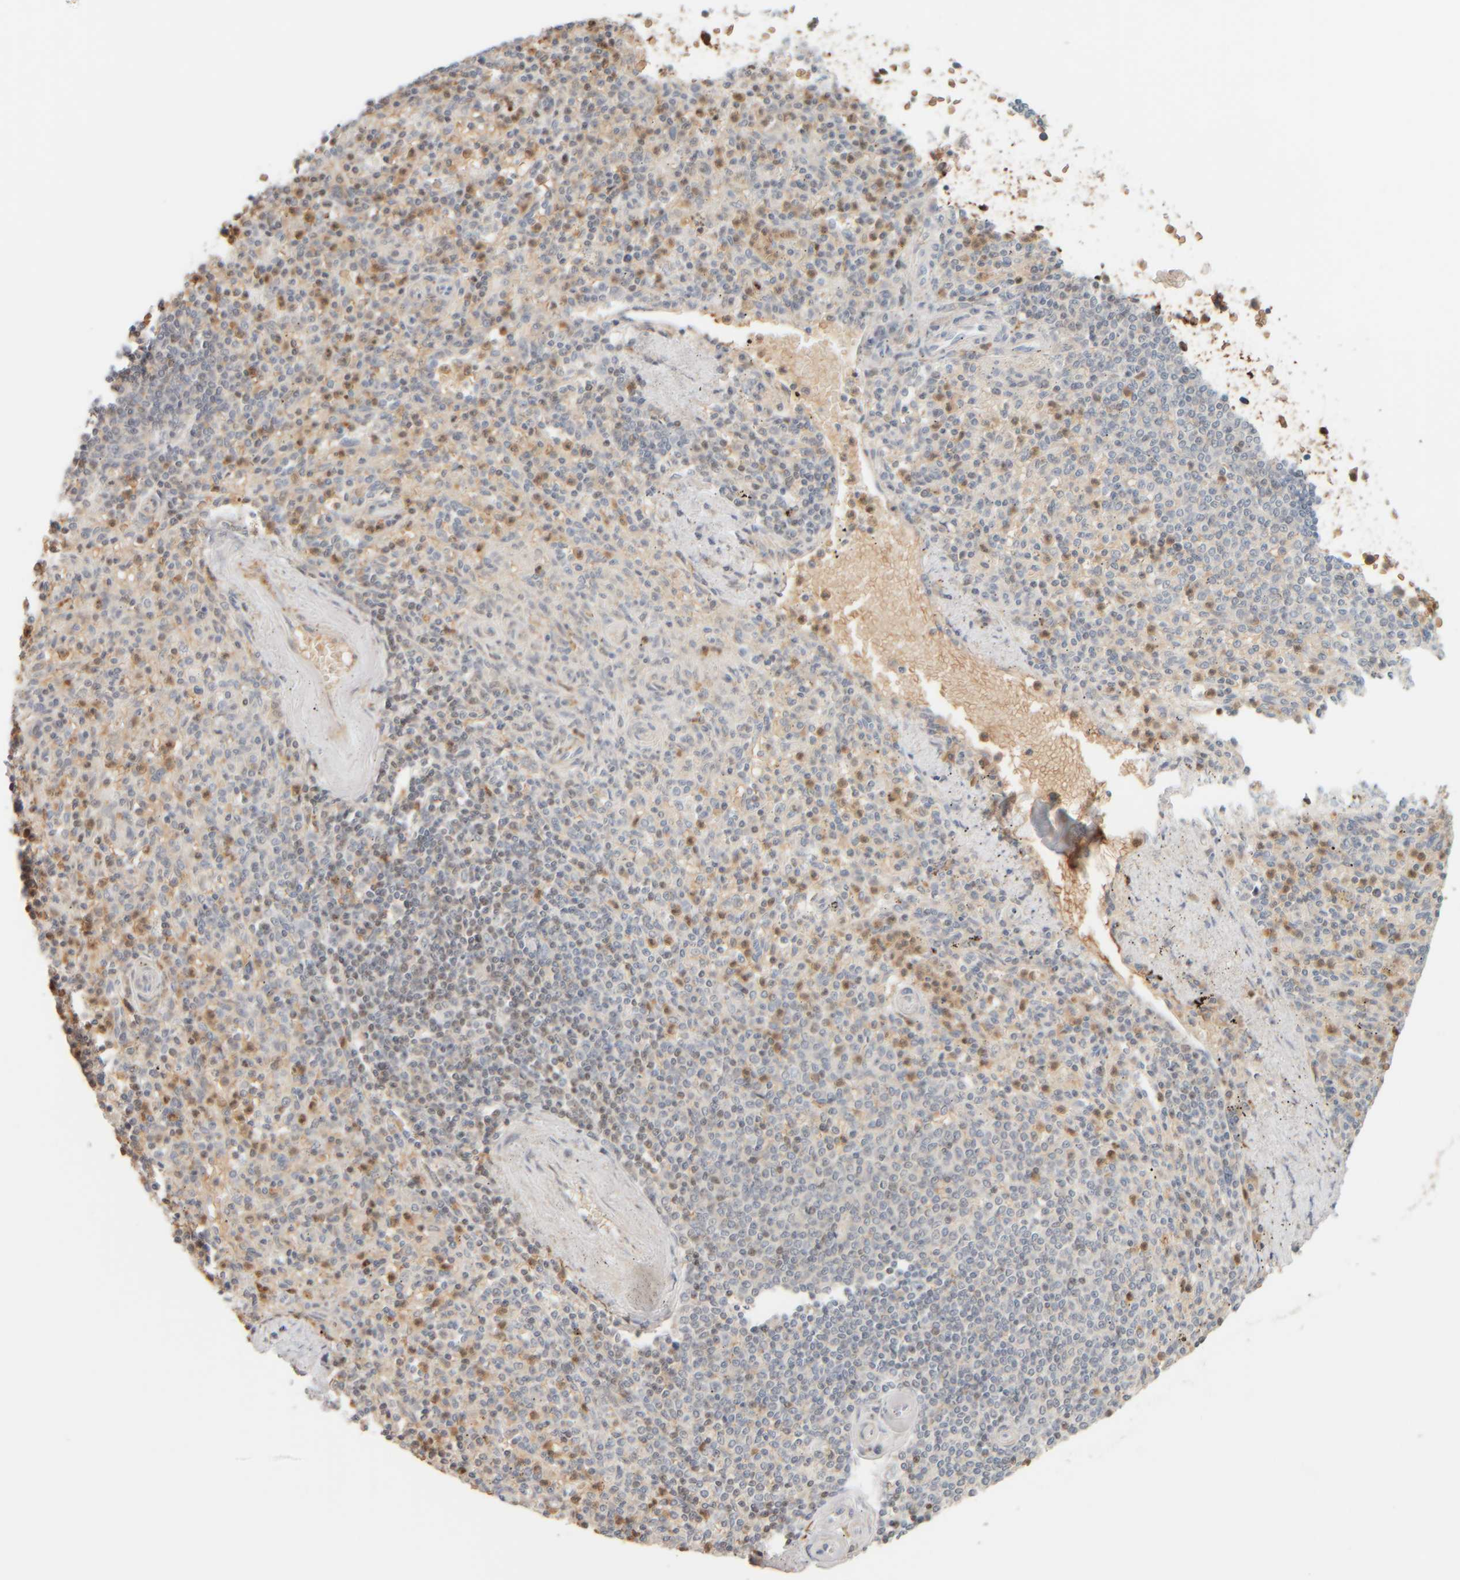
{"staining": {"intensity": "moderate", "quantity": "25%-75%", "location": "cytoplasmic/membranous,nuclear"}, "tissue": "spleen", "cell_type": "Cells in red pulp", "image_type": "normal", "snomed": [{"axis": "morphology", "description": "Normal tissue, NOS"}, {"axis": "topography", "description": "Spleen"}], "caption": "Normal spleen reveals moderate cytoplasmic/membranous,nuclear positivity in about 25%-75% of cells in red pulp, visualized by immunohistochemistry.", "gene": "AARSD1", "patient": {"sex": "male", "age": 72}}